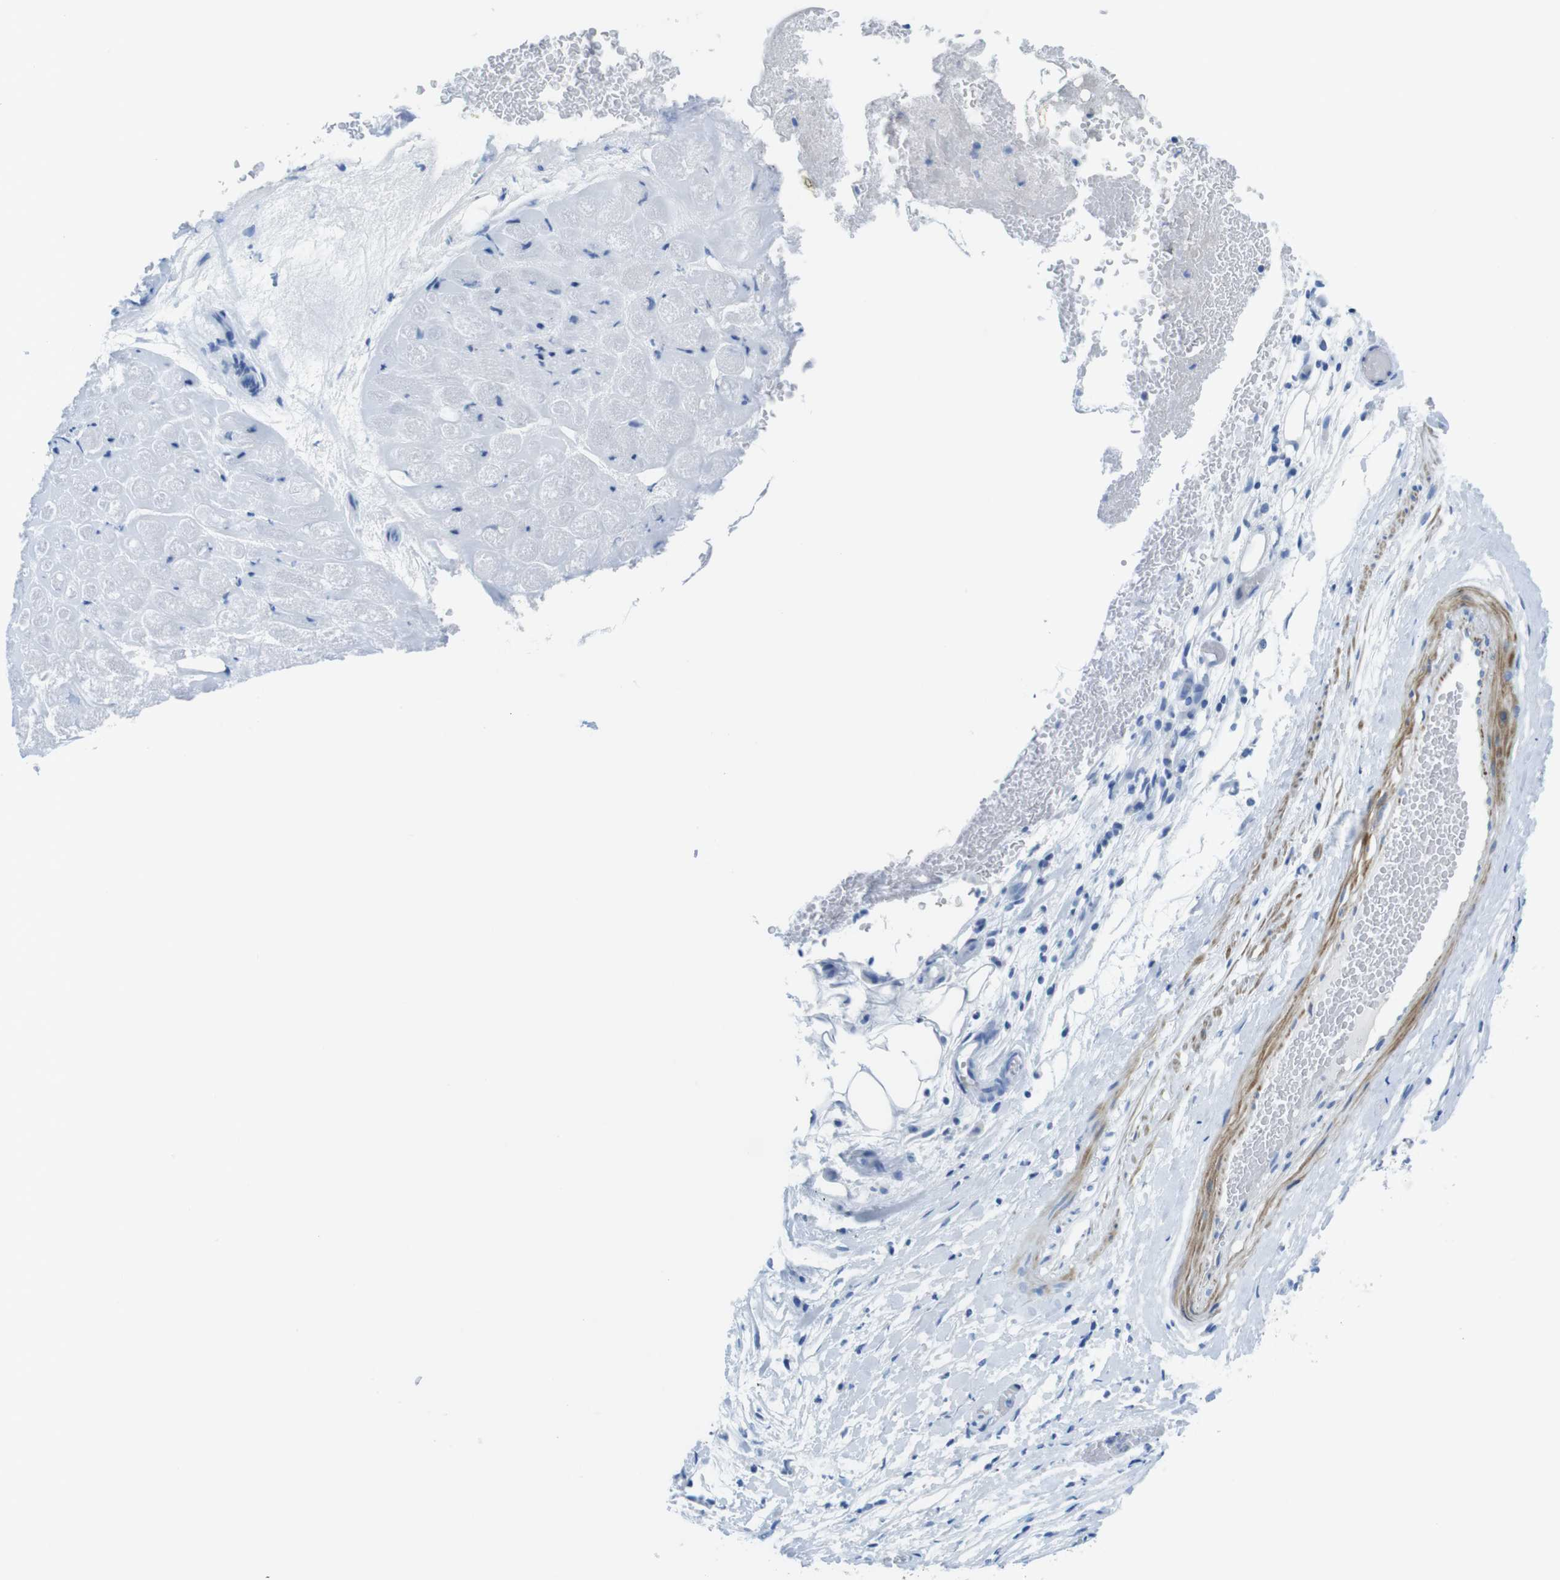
{"staining": {"intensity": "negative", "quantity": "none", "location": "none"}, "tissue": "lung cancer", "cell_type": "Tumor cells", "image_type": "cancer", "snomed": [{"axis": "morphology", "description": "Inflammation, NOS"}, {"axis": "morphology", "description": "Squamous cell carcinoma, NOS"}, {"axis": "topography", "description": "Lymph node"}, {"axis": "topography", "description": "Soft tissue"}, {"axis": "topography", "description": "Lung"}], "caption": "Protein analysis of squamous cell carcinoma (lung) exhibits no significant expression in tumor cells. (IHC, brightfield microscopy, high magnification).", "gene": "ASIC5", "patient": {"sex": "male", "age": 66}}